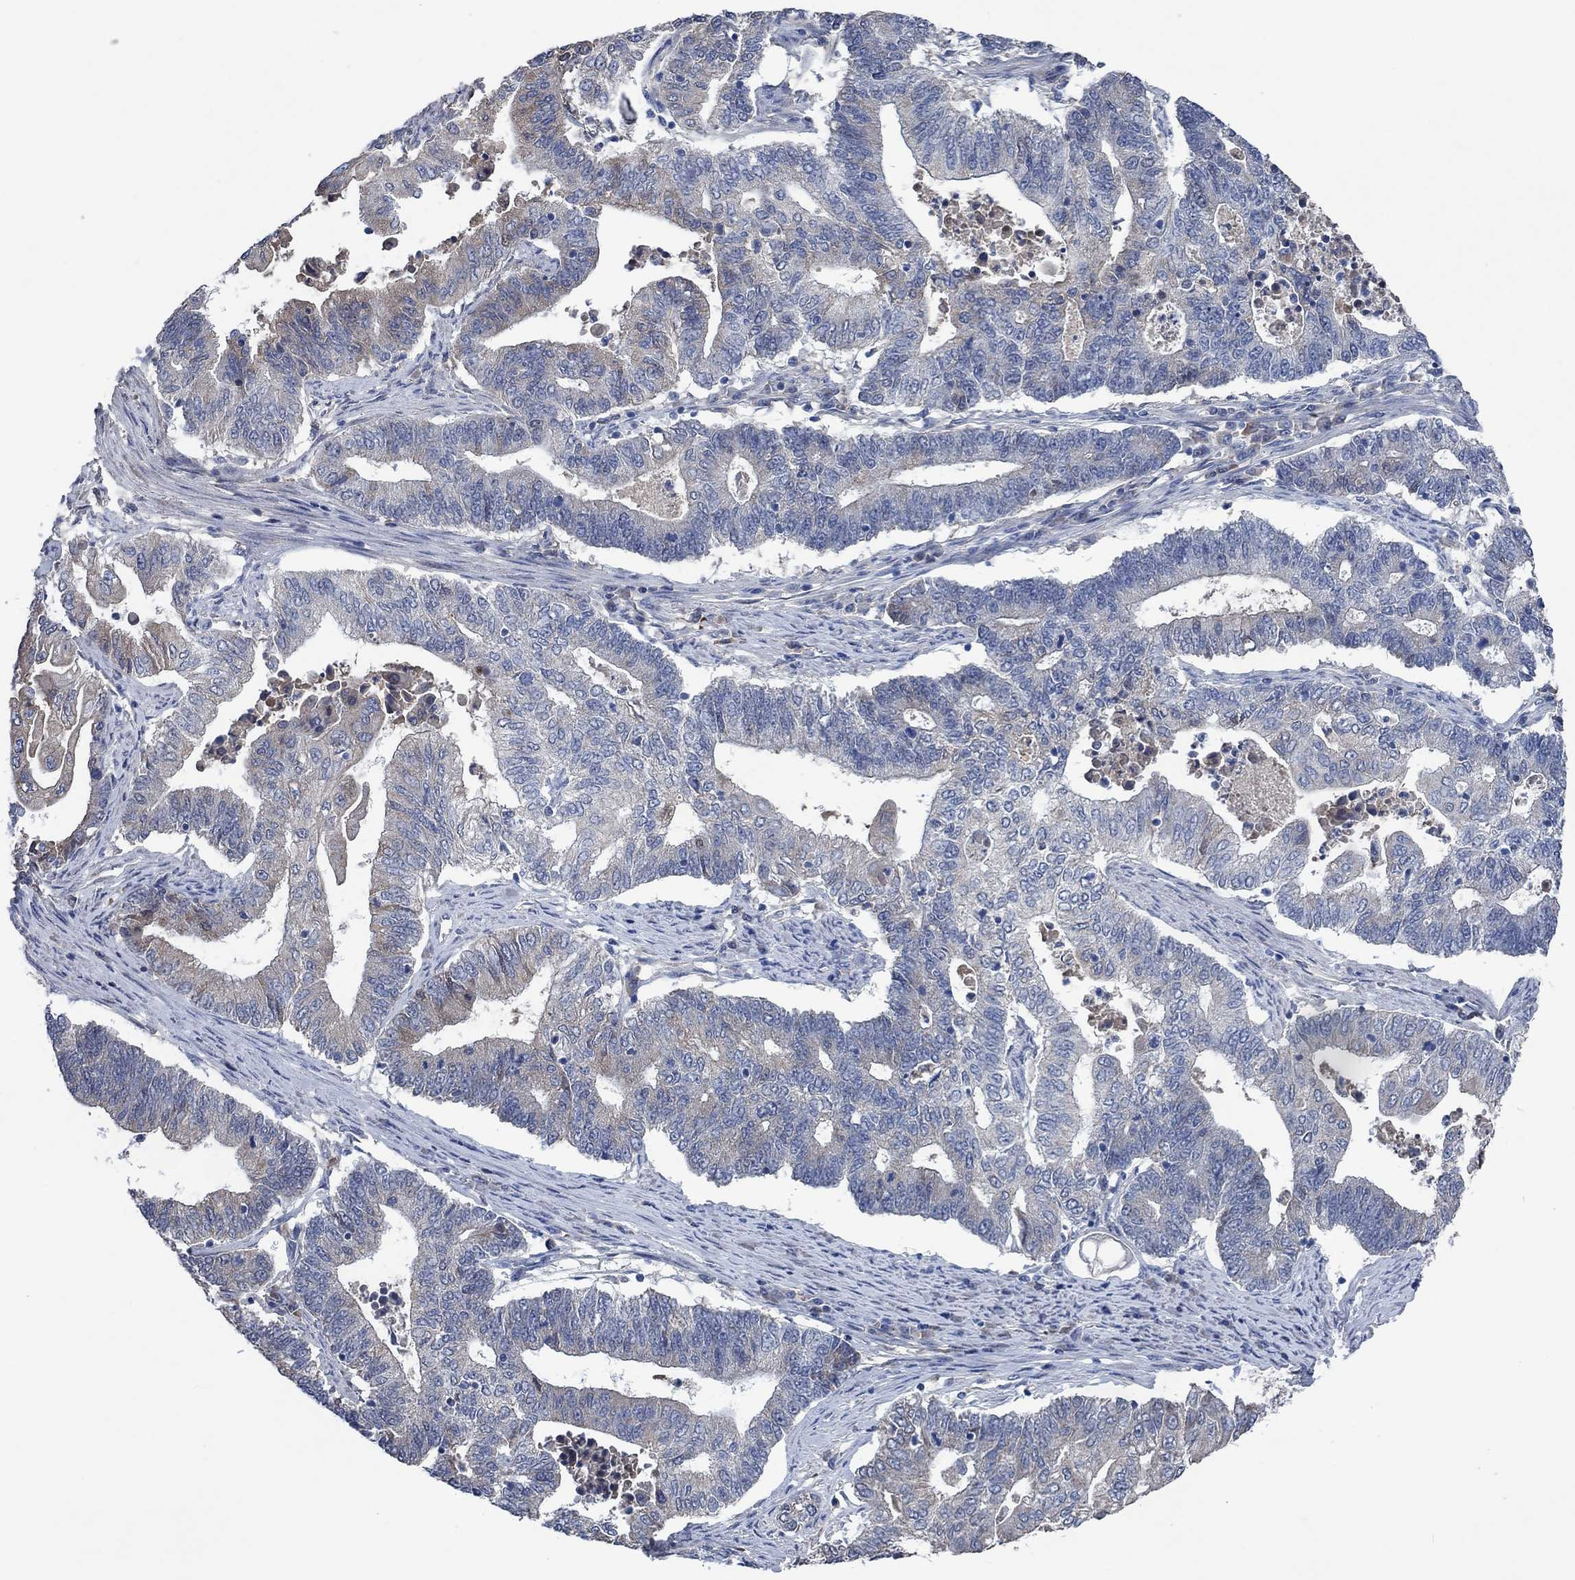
{"staining": {"intensity": "weak", "quantity": "25%-75%", "location": "cytoplasmic/membranous"}, "tissue": "endometrial cancer", "cell_type": "Tumor cells", "image_type": "cancer", "snomed": [{"axis": "morphology", "description": "Adenocarcinoma, NOS"}, {"axis": "topography", "description": "Uterus"}, {"axis": "topography", "description": "Endometrium"}], "caption": "Endometrial cancer (adenocarcinoma) stained with a brown dye demonstrates weak cytoplasmic/membranous positive positivity in about 25%-75% of tumor cells.", "gene": "OBSCN", "patient": {"sex": "female", "age": 54}}